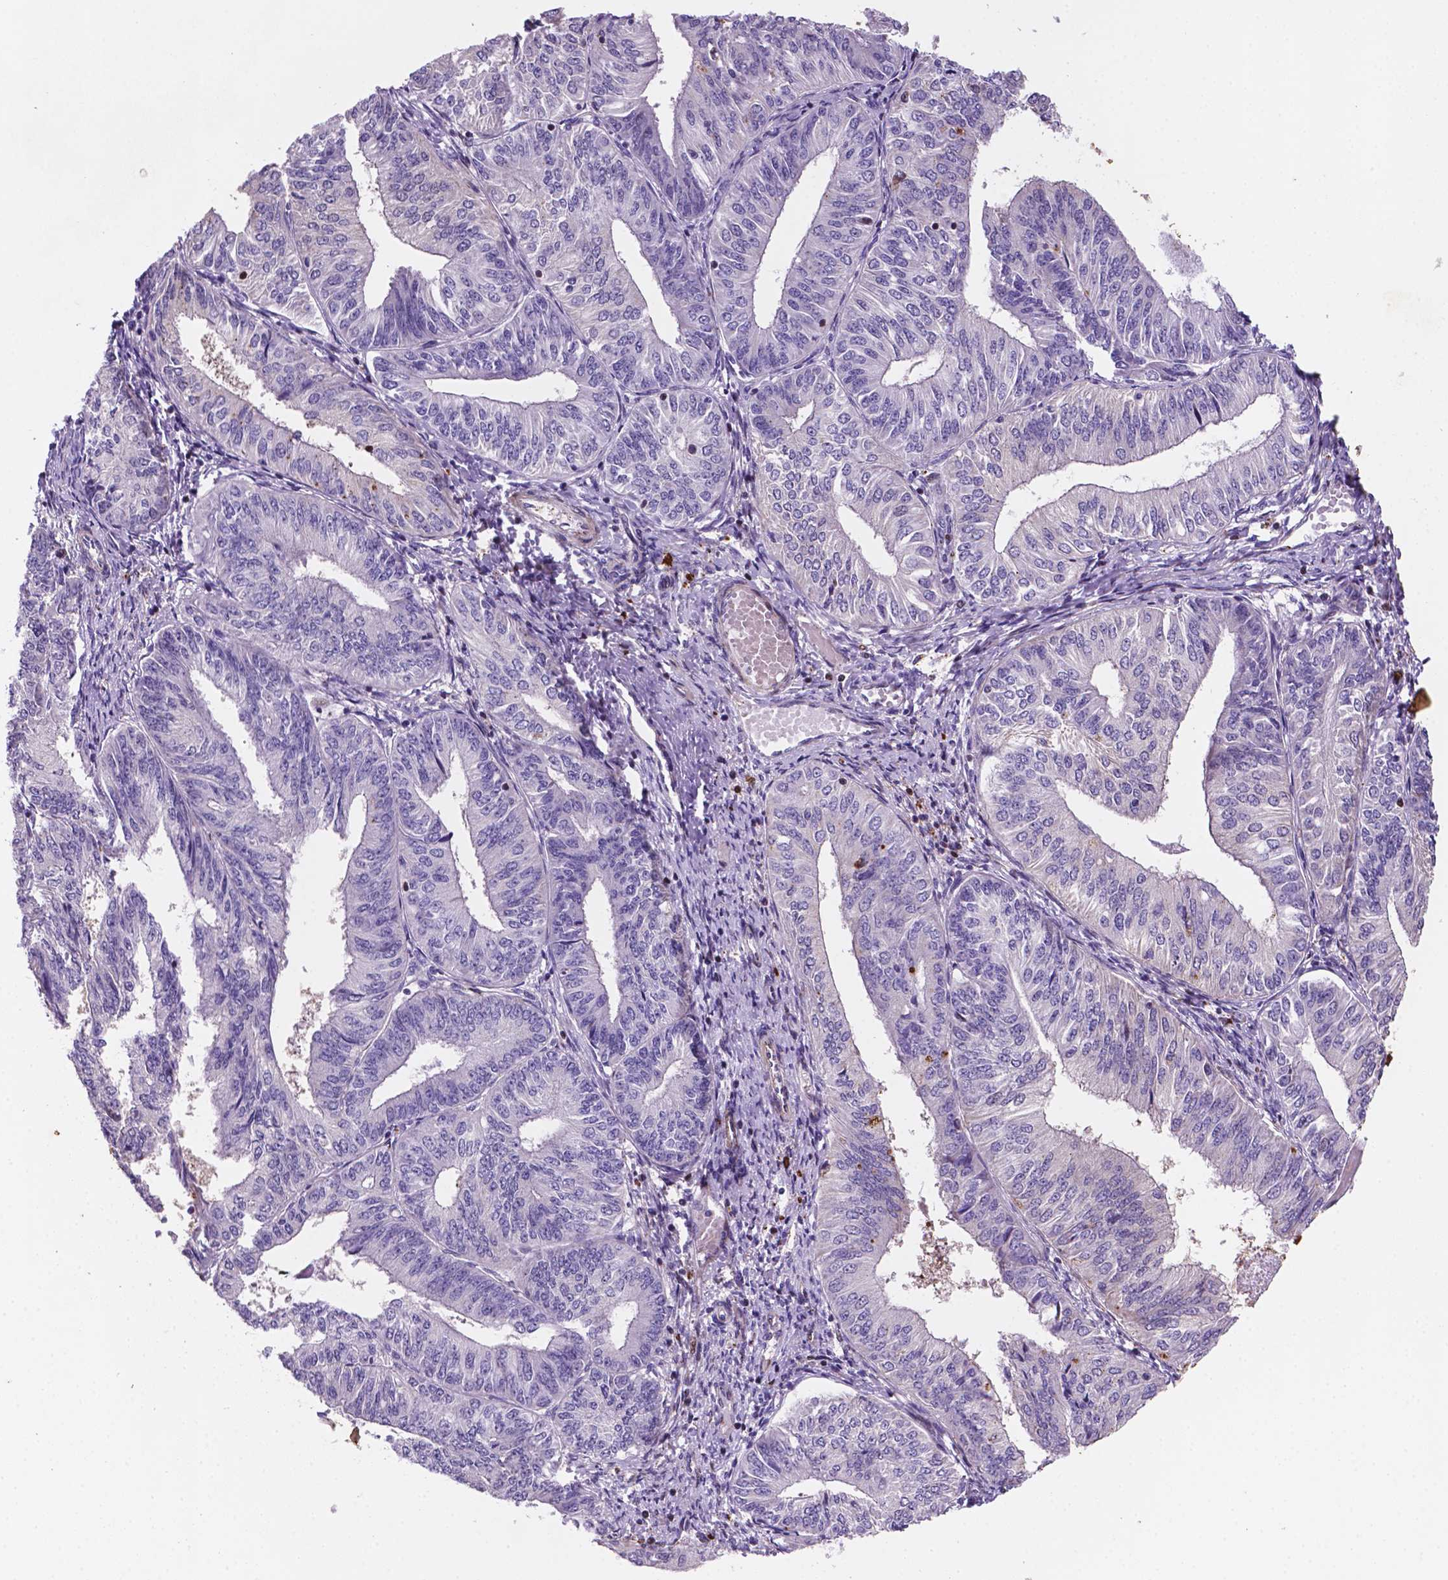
{"staining": {"intensity": "negative", "quantity": "none", "location": "none"}, "tissue": "endometrial cancer", "cell_type": "Tumor cells", "image_type": "cancer", "snomed": [{"axis": "morphology", "description": "Adenocarcinoma, NOS"}, {"axis": "topography", "description": "Endometrium"}], "caption": "DAB (3,3'-diaminobenzidine) immunohistochemical staining of human endometrial cancer (adenocarcinoma) exhibits no significant positivity in tumor cells.", "gene": "TM4SF20", "patient": {"sex": "female", "age": 58}}